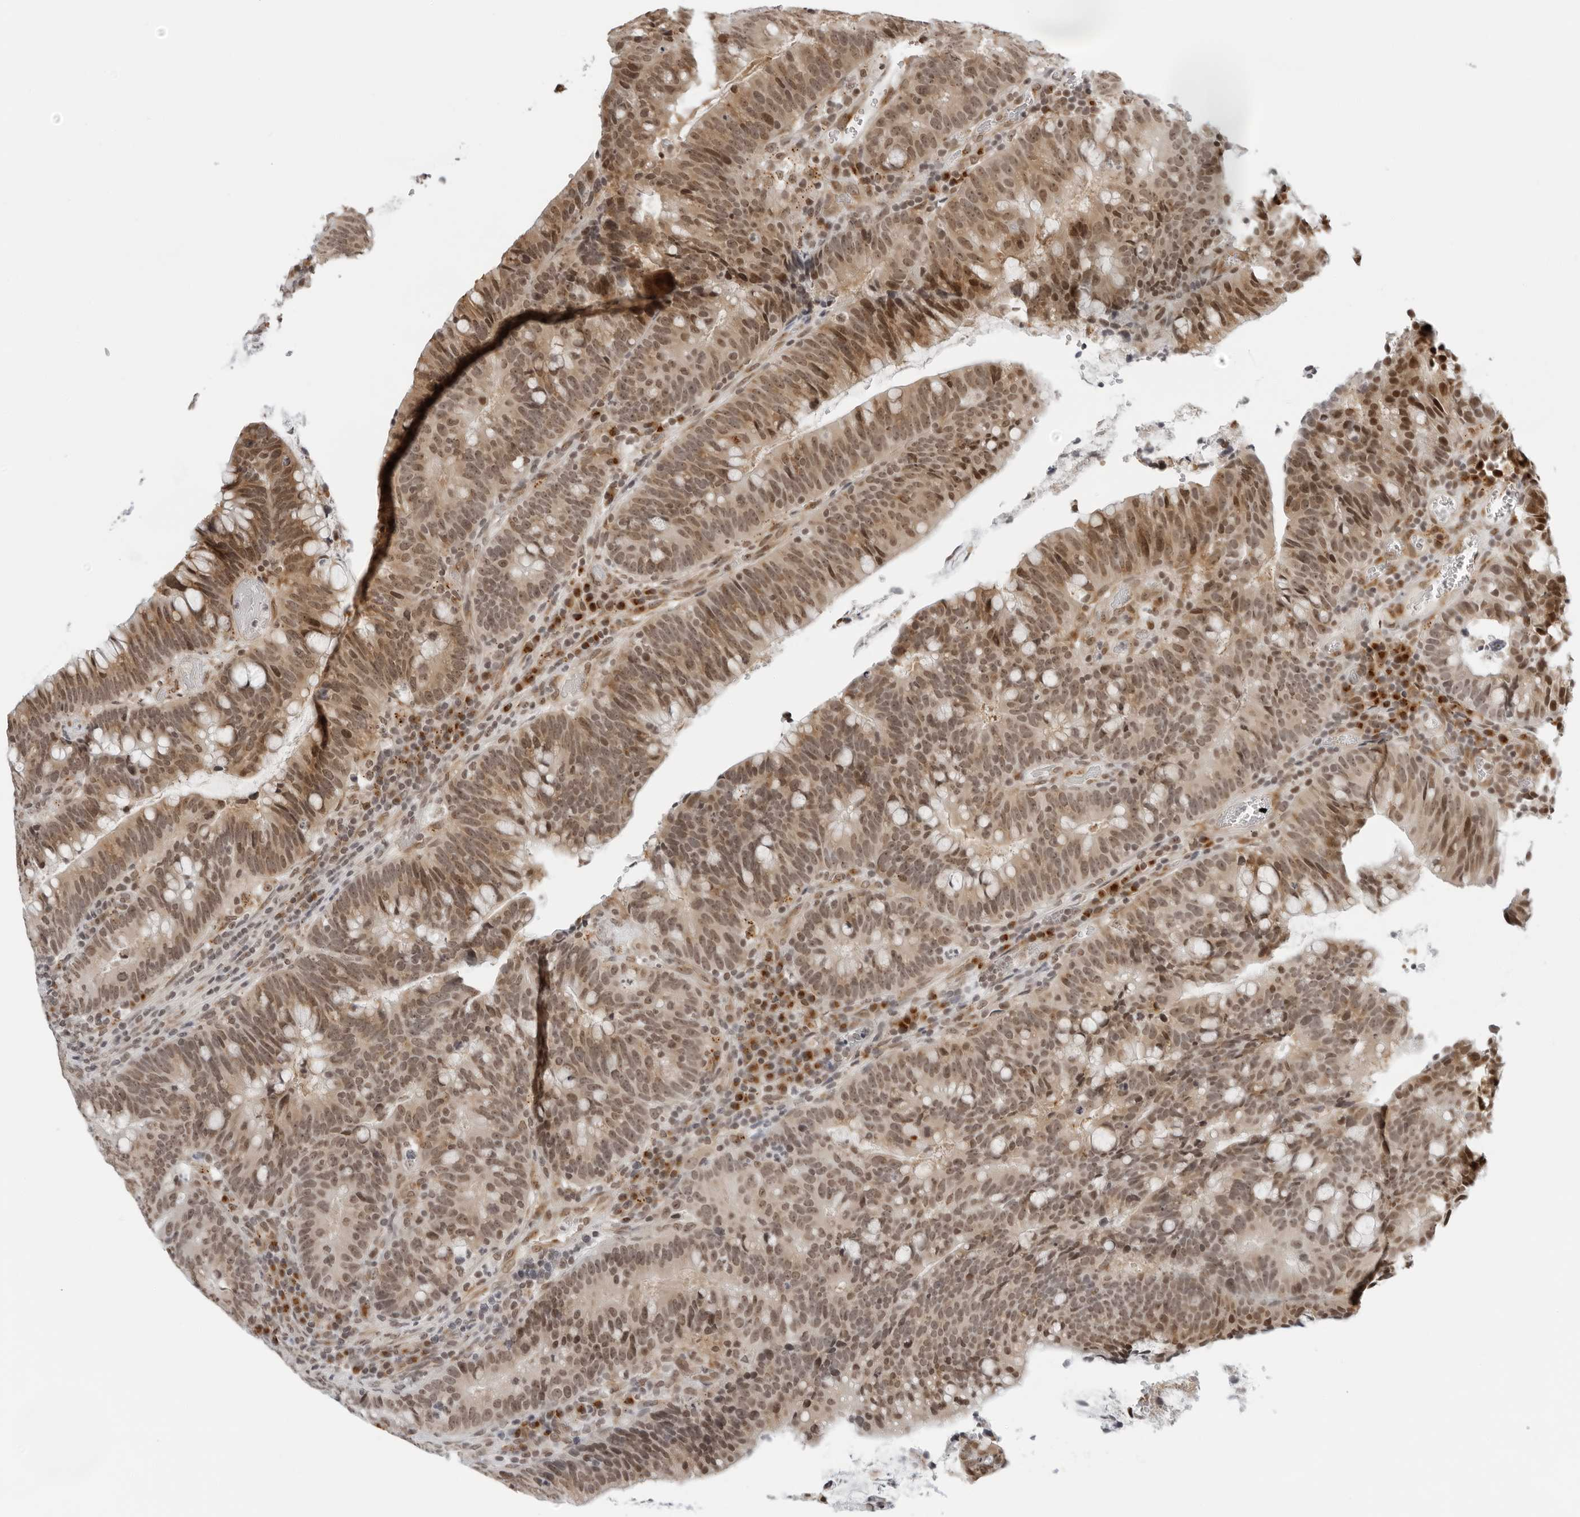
{"staining": {"intensity": "moderate", "quantity": ">75%", "location": "nuclear"}, "tissue": "colorectal cancer", "cell_type": "Tumor cells", "image_type": "cancer", "snomed": [{"axis": "morphology", "description": "Adenocarcinoma, NOS"}, {"axis": "topography", "description": "Colon"}], "caption": "Tumor cells display moderate nuclear staining in about >75% of cells in colorectal cancer (adenocarcinoma).", "gene": "TOX4", "patient": {"sex": "female", "age": 66}}